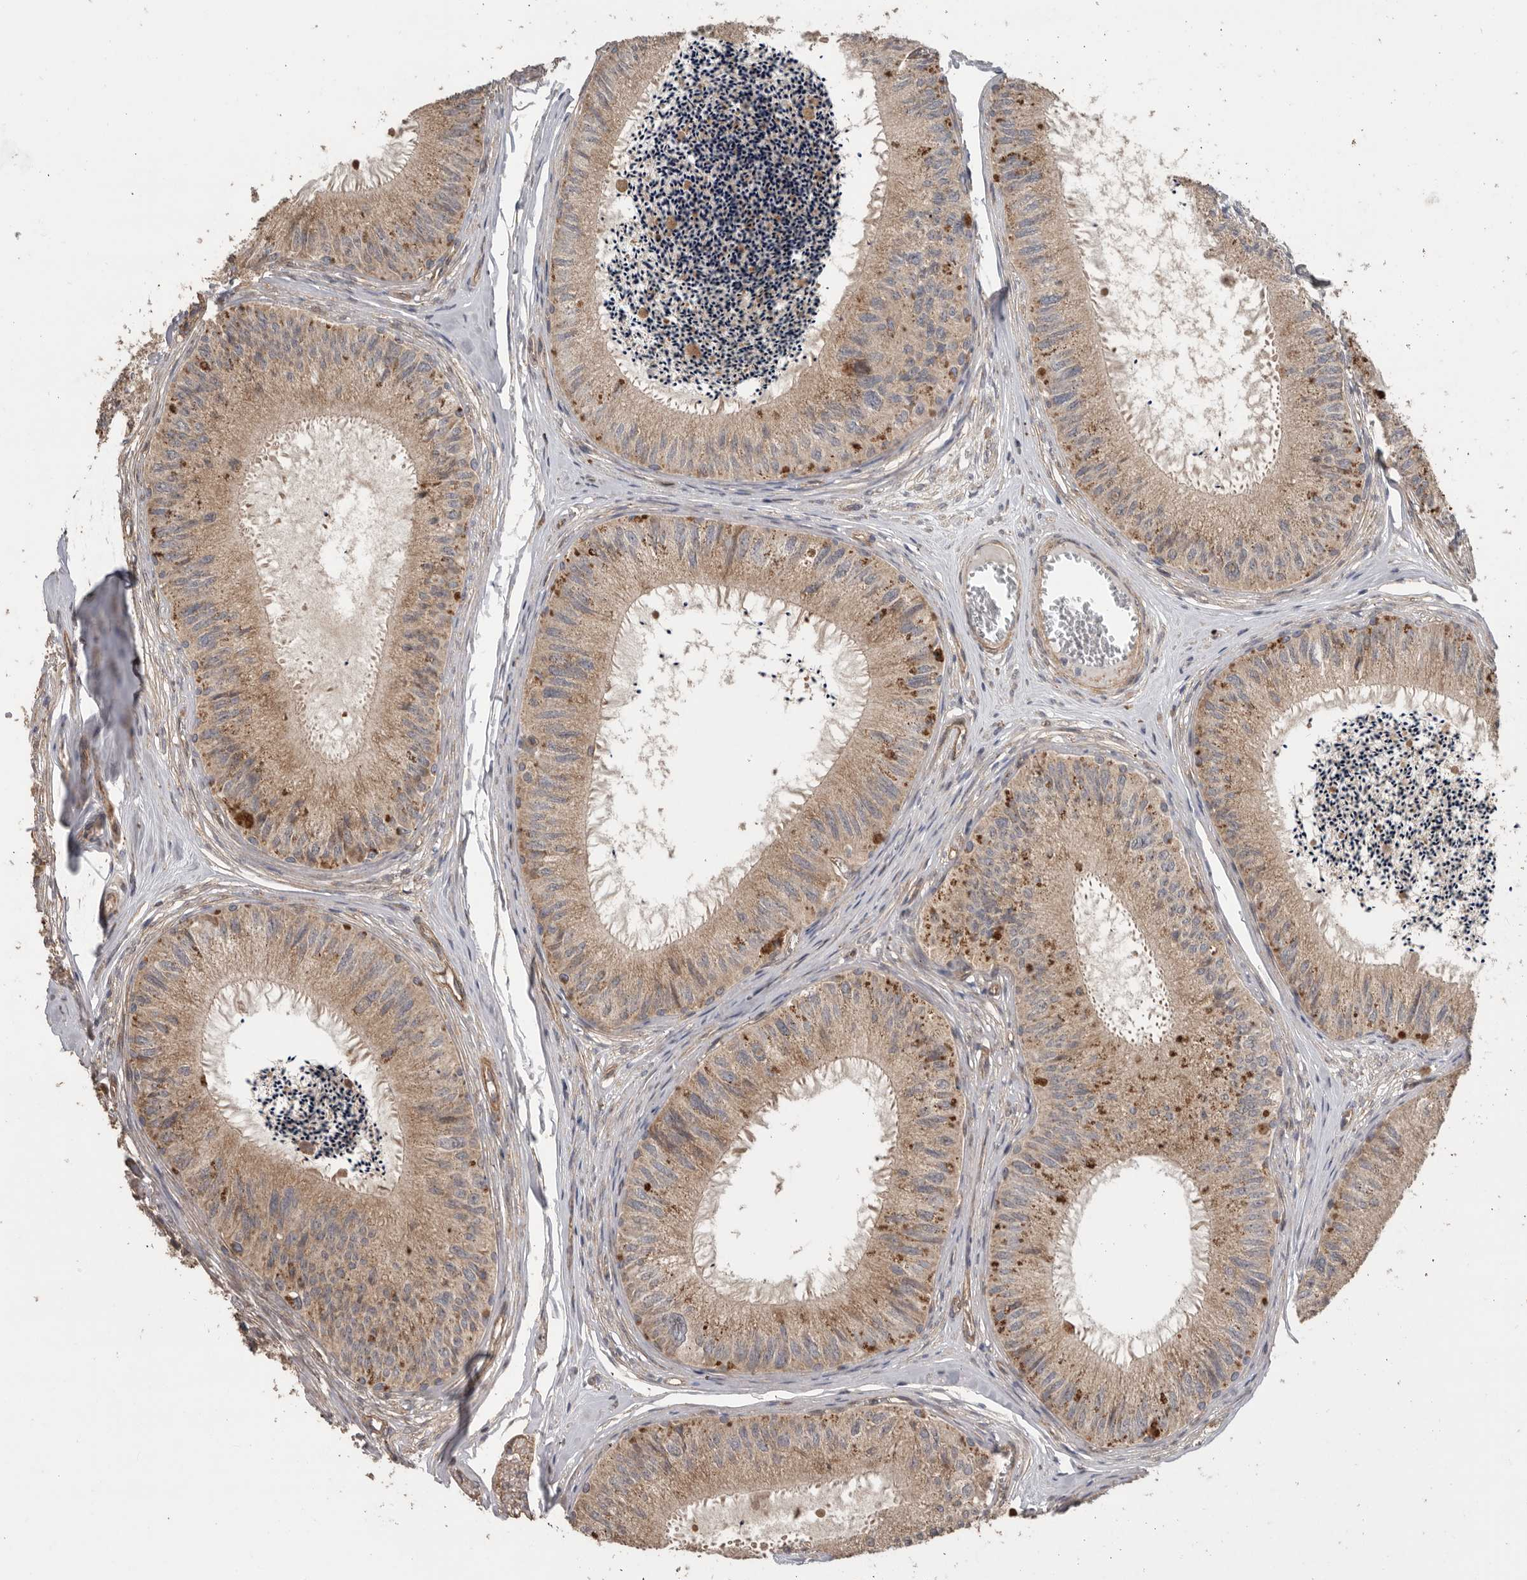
{"staining": {"intensity": "strong", "quantity": ">75%", "location": "cytoplasmic/membranous"}, "tissue": "epididymis", "cell_type": "Glandular cells", "image_type": "normal", "snomed": [{"axis": "morphology", "description": "Normal tissue, NOS"}, {"axis": "topography", "description": "Epididymis"}], "caption": "Brown immunohistochemical staining in normal epididymis shows strong cytoplasmic/membranous expression in about >75% of glandular cells.", "gene": "PODXL2", "patient": {"sex": "male", "age": 79}}